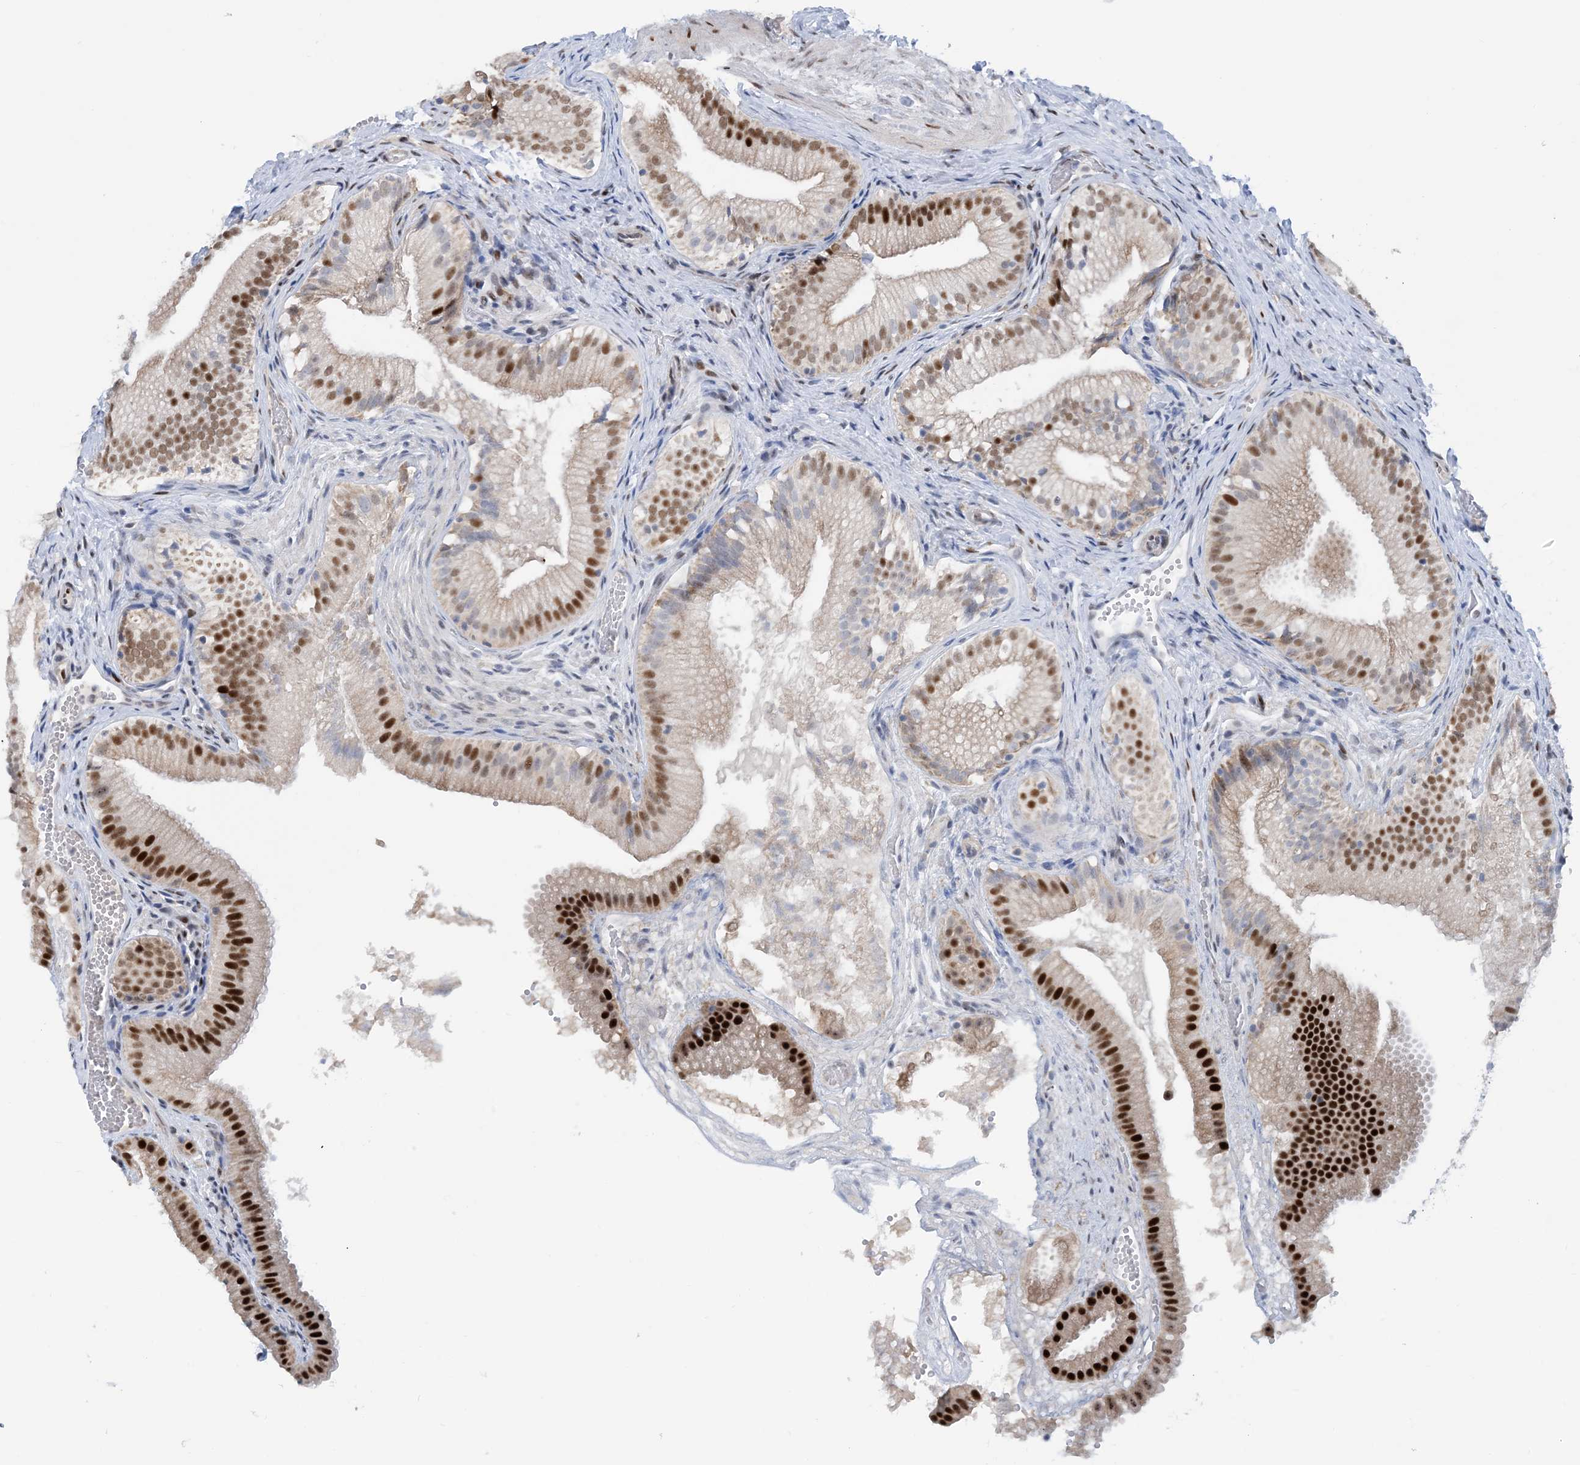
{"staining": {"intensity": "strong", "quantity": "25%-75%", "location": "nuclear"}, "tissue": "gallbladder", "cell_type": "Glandular cells", "image_type": "normal", "snomed": [{"axis": "morphology", "description": "Normal tissue, NOS"}, {"axis": "topography", "description": "Gallbladder"}], "caption": "Gallbladder stained with a protein marker reveals strong staining in glandular cells.", "gene": "HEMK1", "patient": {"sex": "female", "age": 30}}